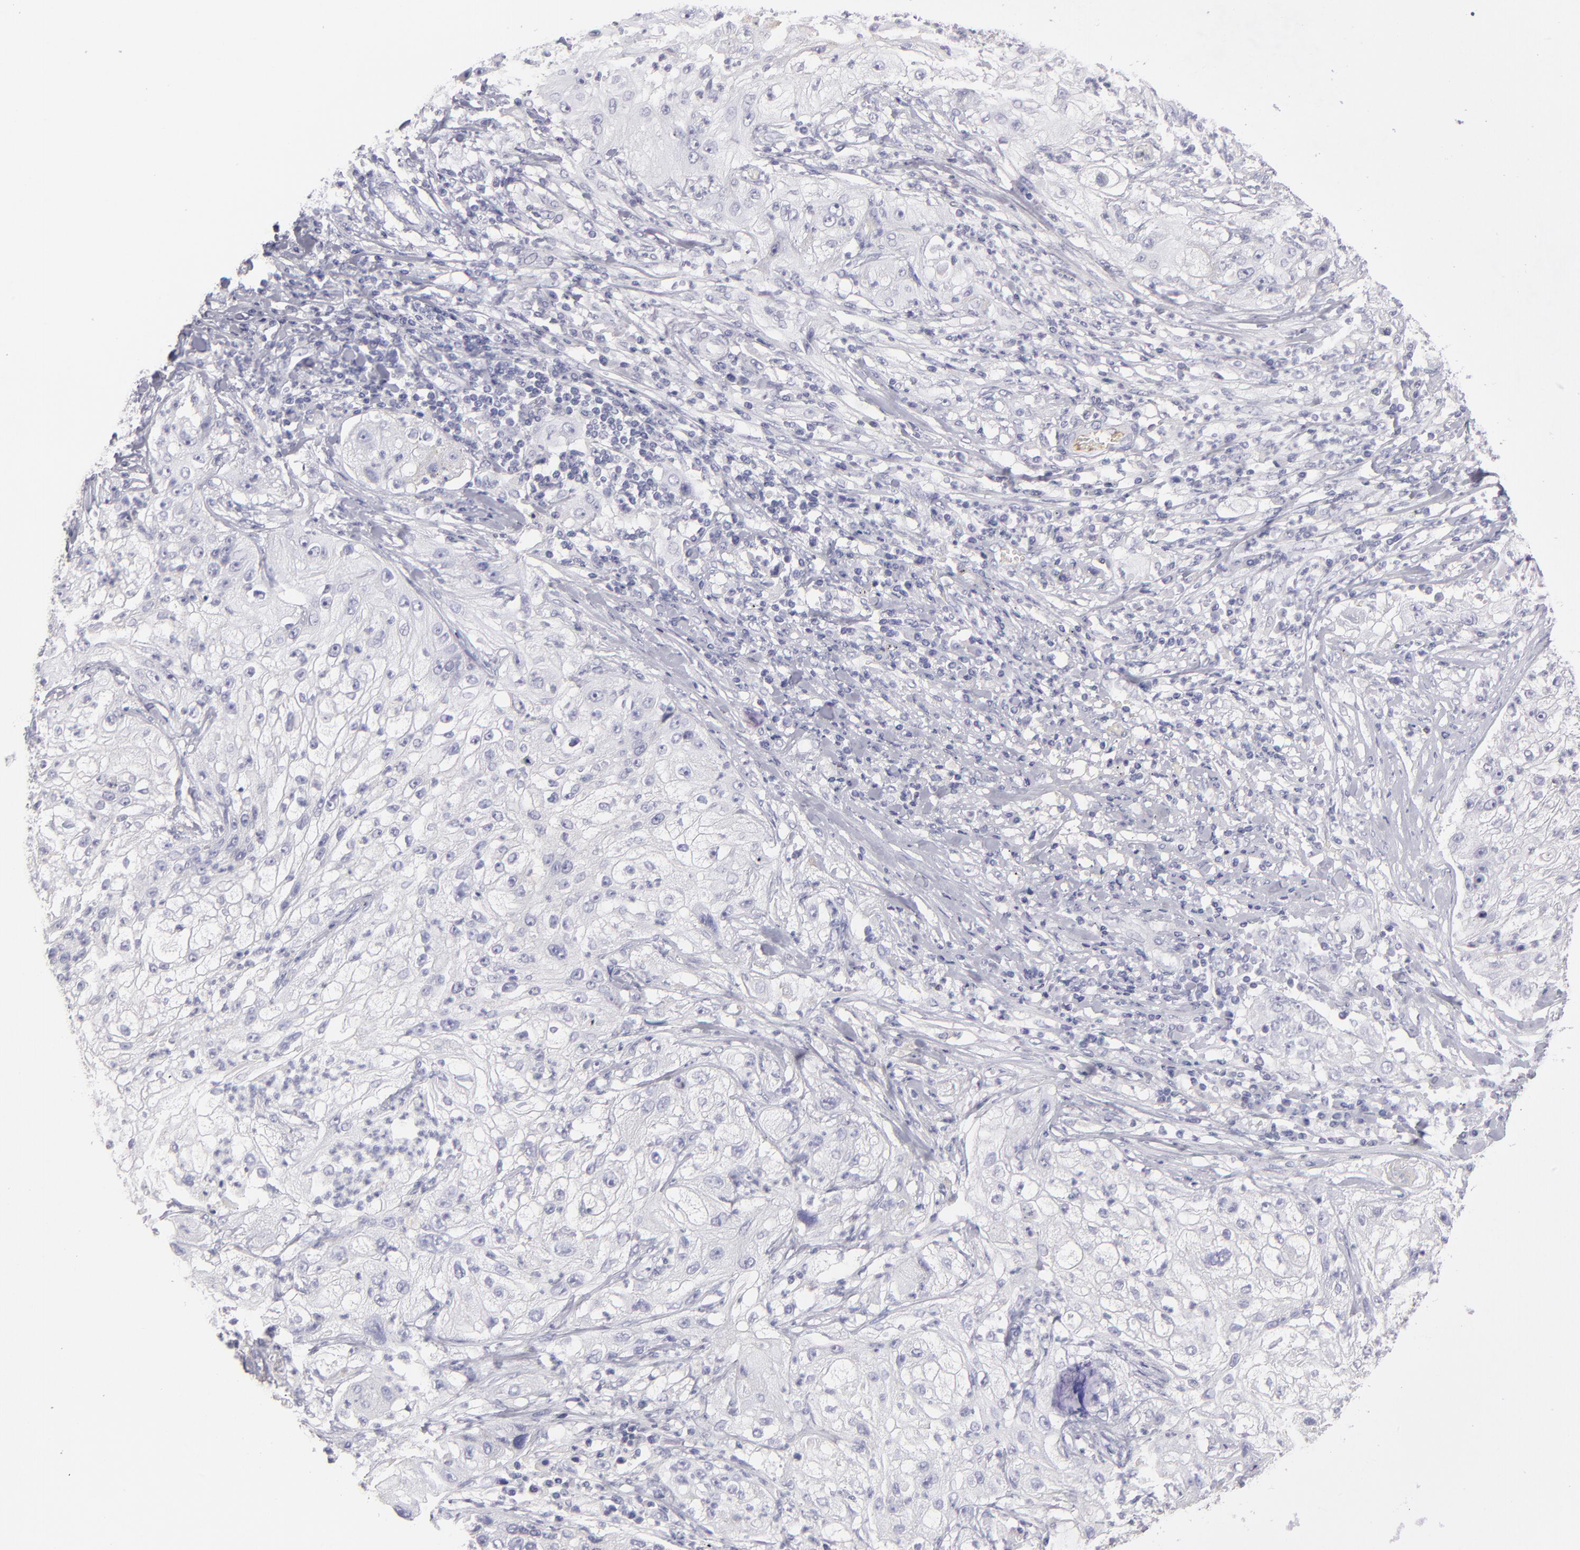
{"staining": {"intensity": "negative", "quantity": "none", "location": "none"}, "tissue": "lung cancer", "cell_type": "Tumor cells", "image_type": "cancer", "snomed": [{"axis": "morphology", "description": "Inflammation, NOS"}, {"axis": "morphology", "description": "Squamous cell carcinoma, NOS"}, {"axis": "topography", "description": "Lymph node"}, {"axis": "topography", "description": "Soft tissue"}, {"axis": "topography", "description": "Lung"}], "caption": "This is an immunohistochemistry image of human squamous cell carcinoma (lung). There is no staining in tumor cells.", "gene": "ABCC4", "patient": {"sex": "male", "age": 66}}